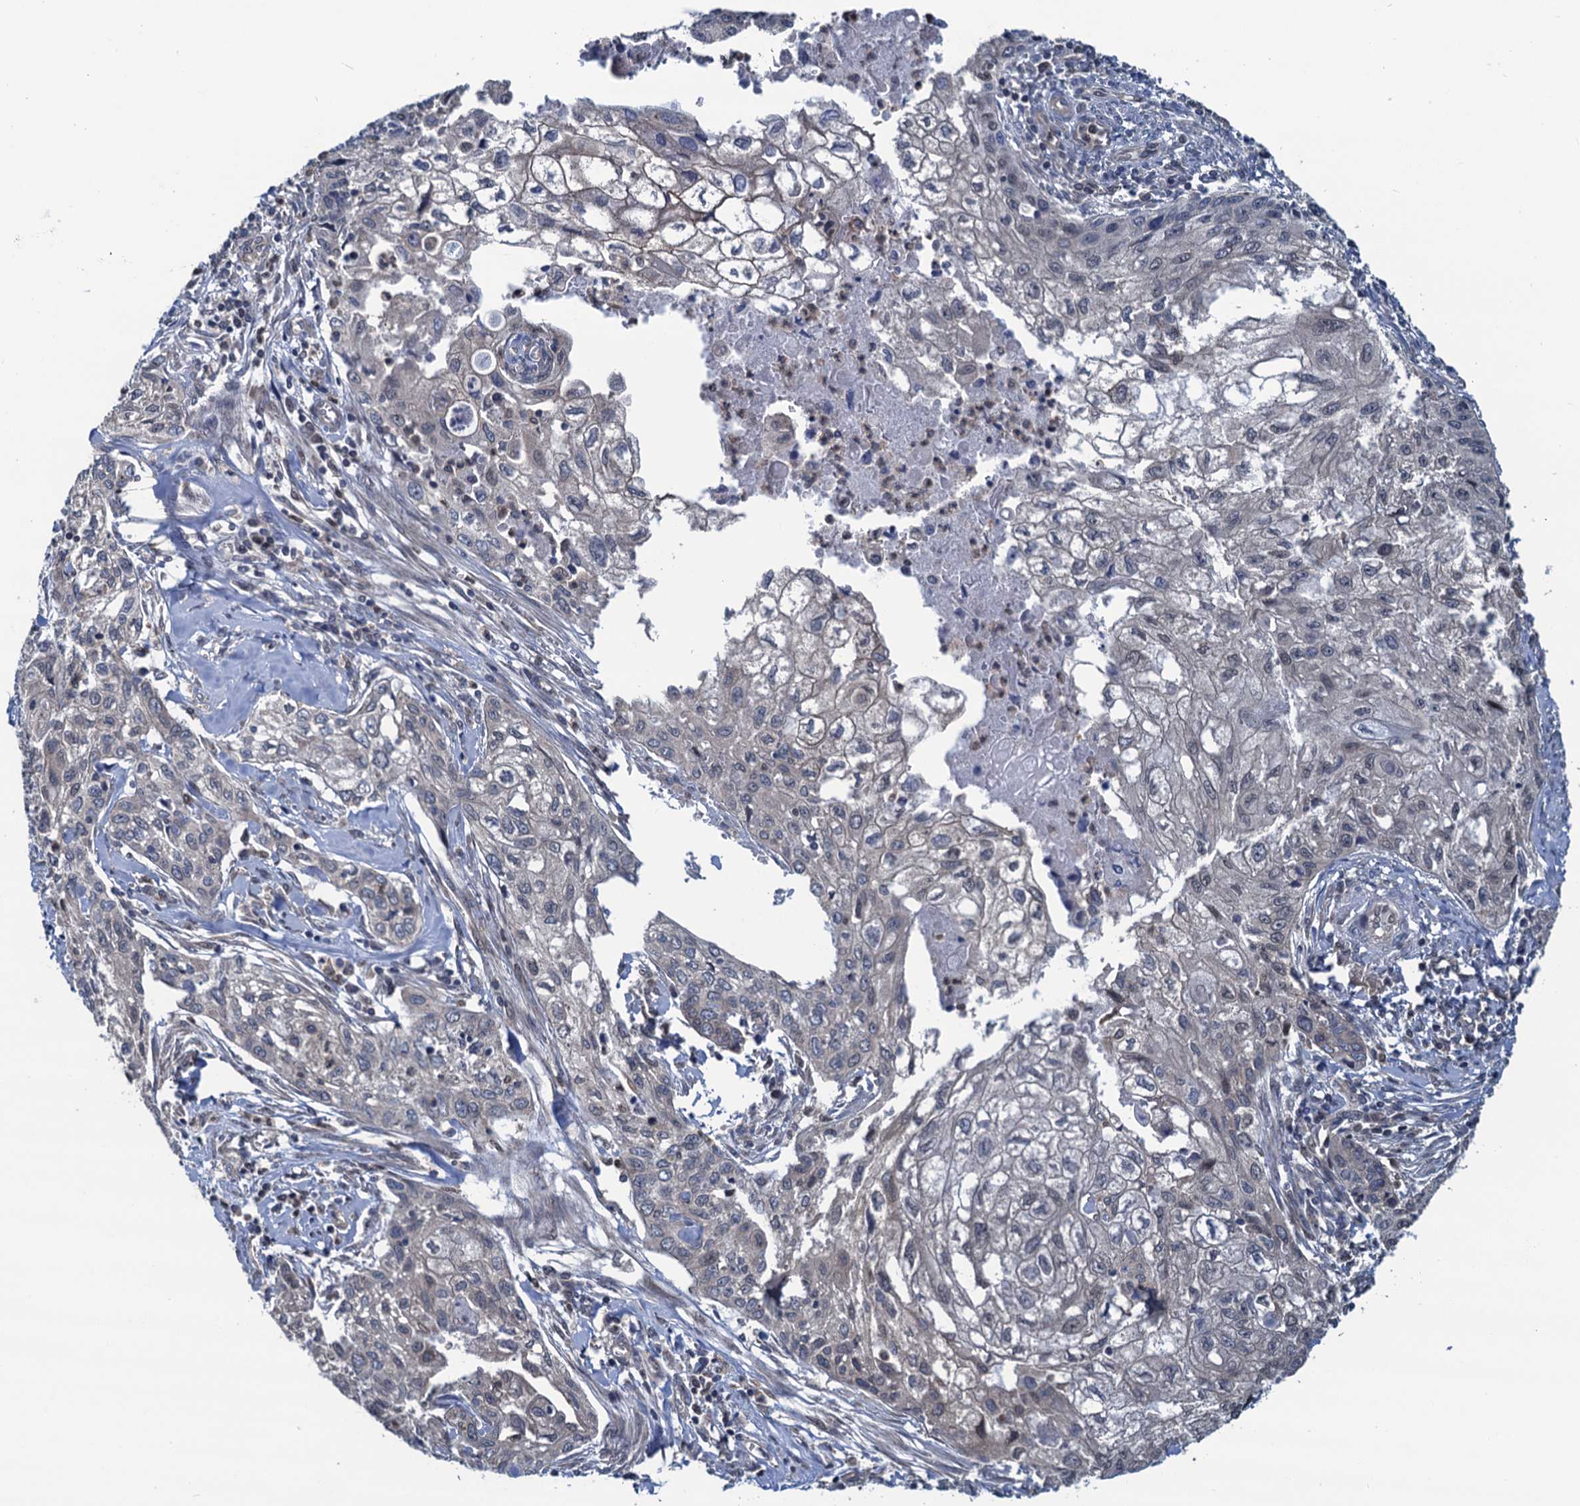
{"staining": {"intensity": "weak", "quantity": "<25%", "location": "cytoplasmic/membranous"}, "tissue": "cervical cancer", "cell_type": "Tumor cells", "image_type": "cancer", "snomed": [{"axis": "morphology", "description": "Squamous cell carcinoma, NOS"}, {"axis": "topography", "description": "Cervix"}], "caption": "Cervical squamous cell carcinoma stained for a protein using immunohistochemistry demonstrates no expression tumor cells.", "gene": "RNF125", "patient": {"sex": "female", "age": 67}}